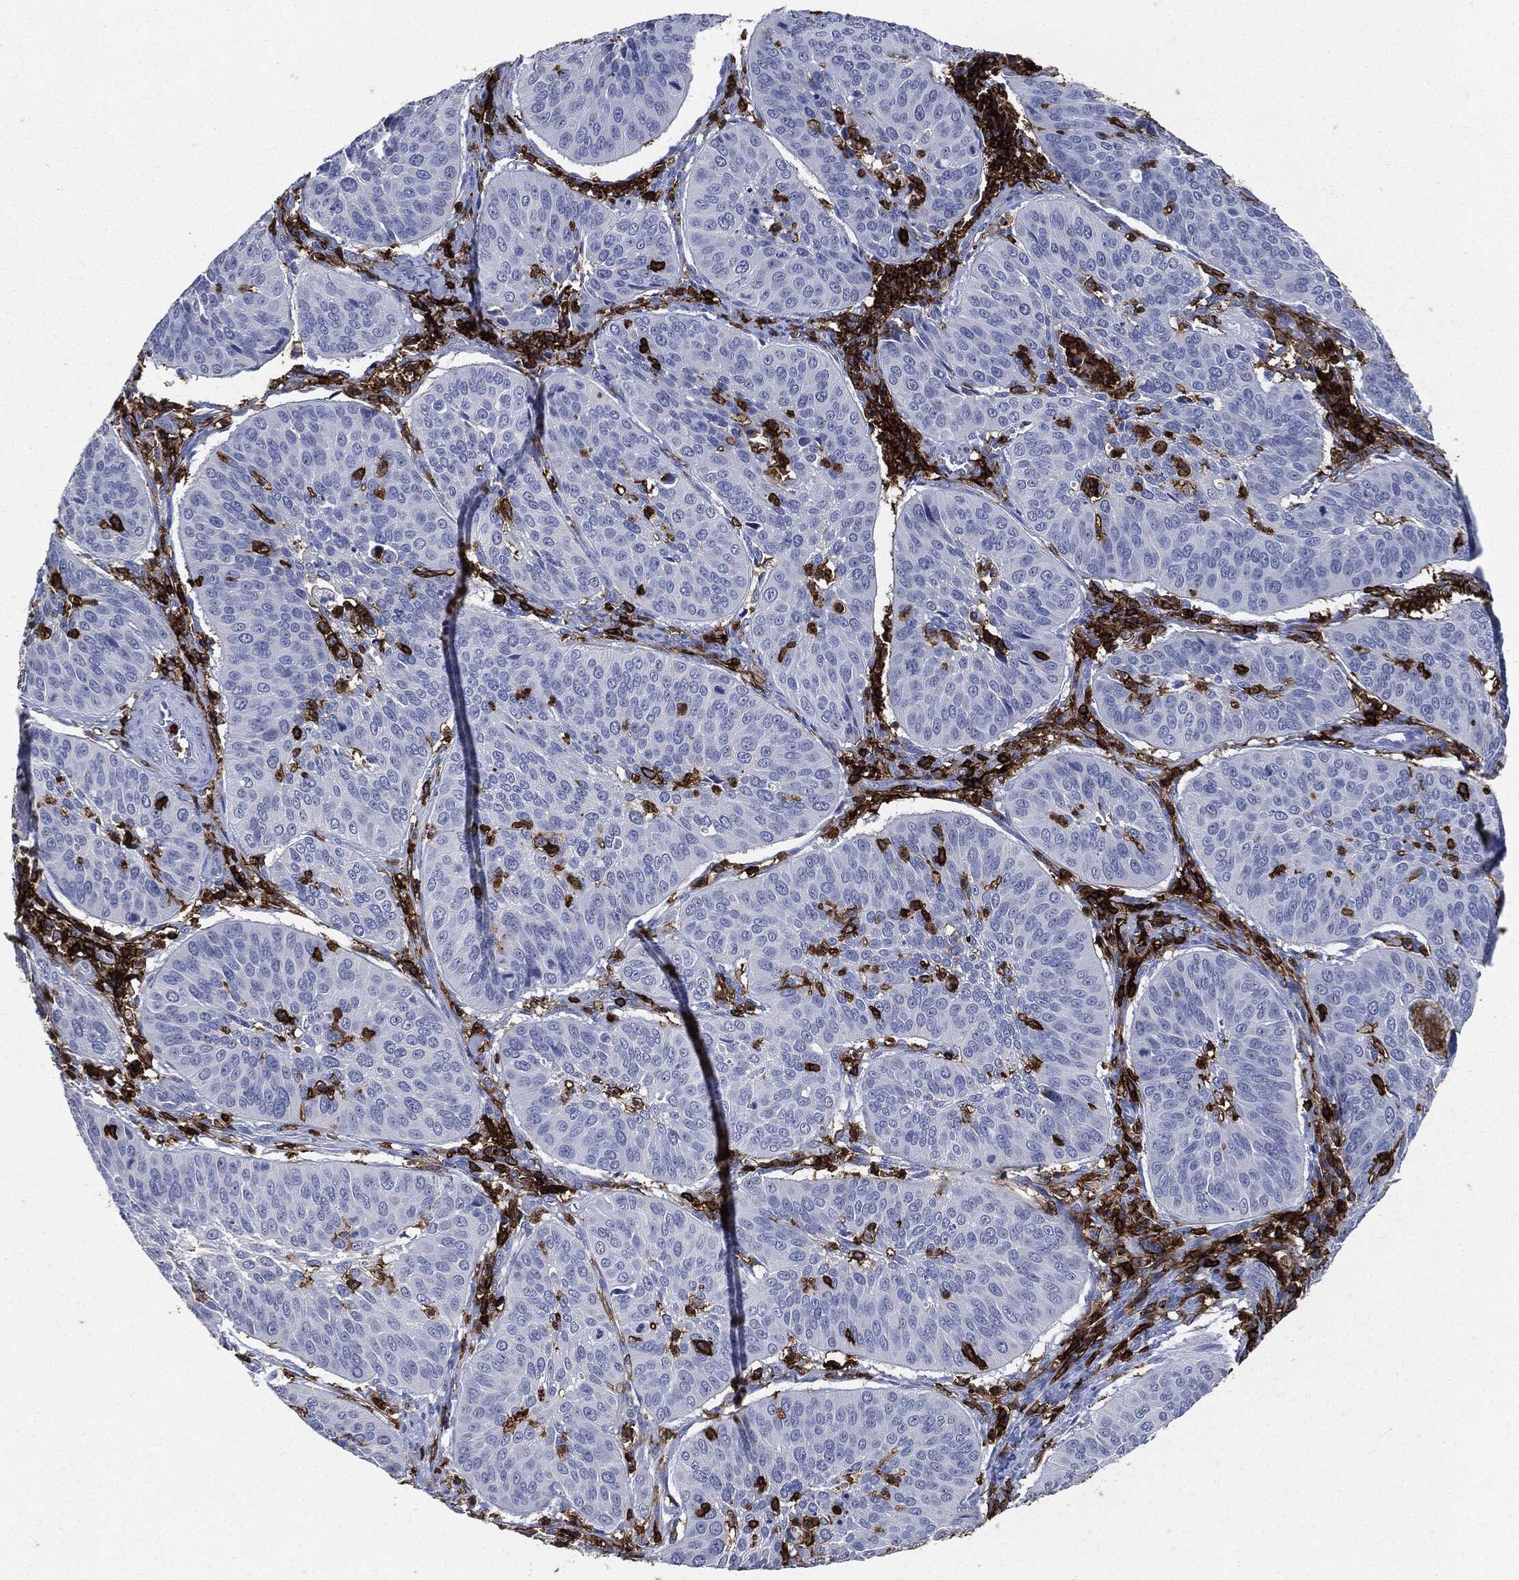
{"staining": {"intensity": "negative", "quantity": "none", "location": "none"}, "tissue": "cervical cancer", "cell_type": "Tumor cells", "image_type": "cancer", "snomed": [{"axis": "morphology", "description": "Normal tissue, NOS"}, {"axis": "morphology", "description": "Squamous cell carcinoma, NOS"}, {"axis": "topography", "description": "Cervix"}], "caption": "An immunohistochemistry histopathology image of cervical cancer (squamous cell carcinoma) is shown. There is no staining in tumor cells of cervical cancer (squamous cell carcinoma).", "gene": "PTPRC", "patient": {"sex": "female", "age": 39}}